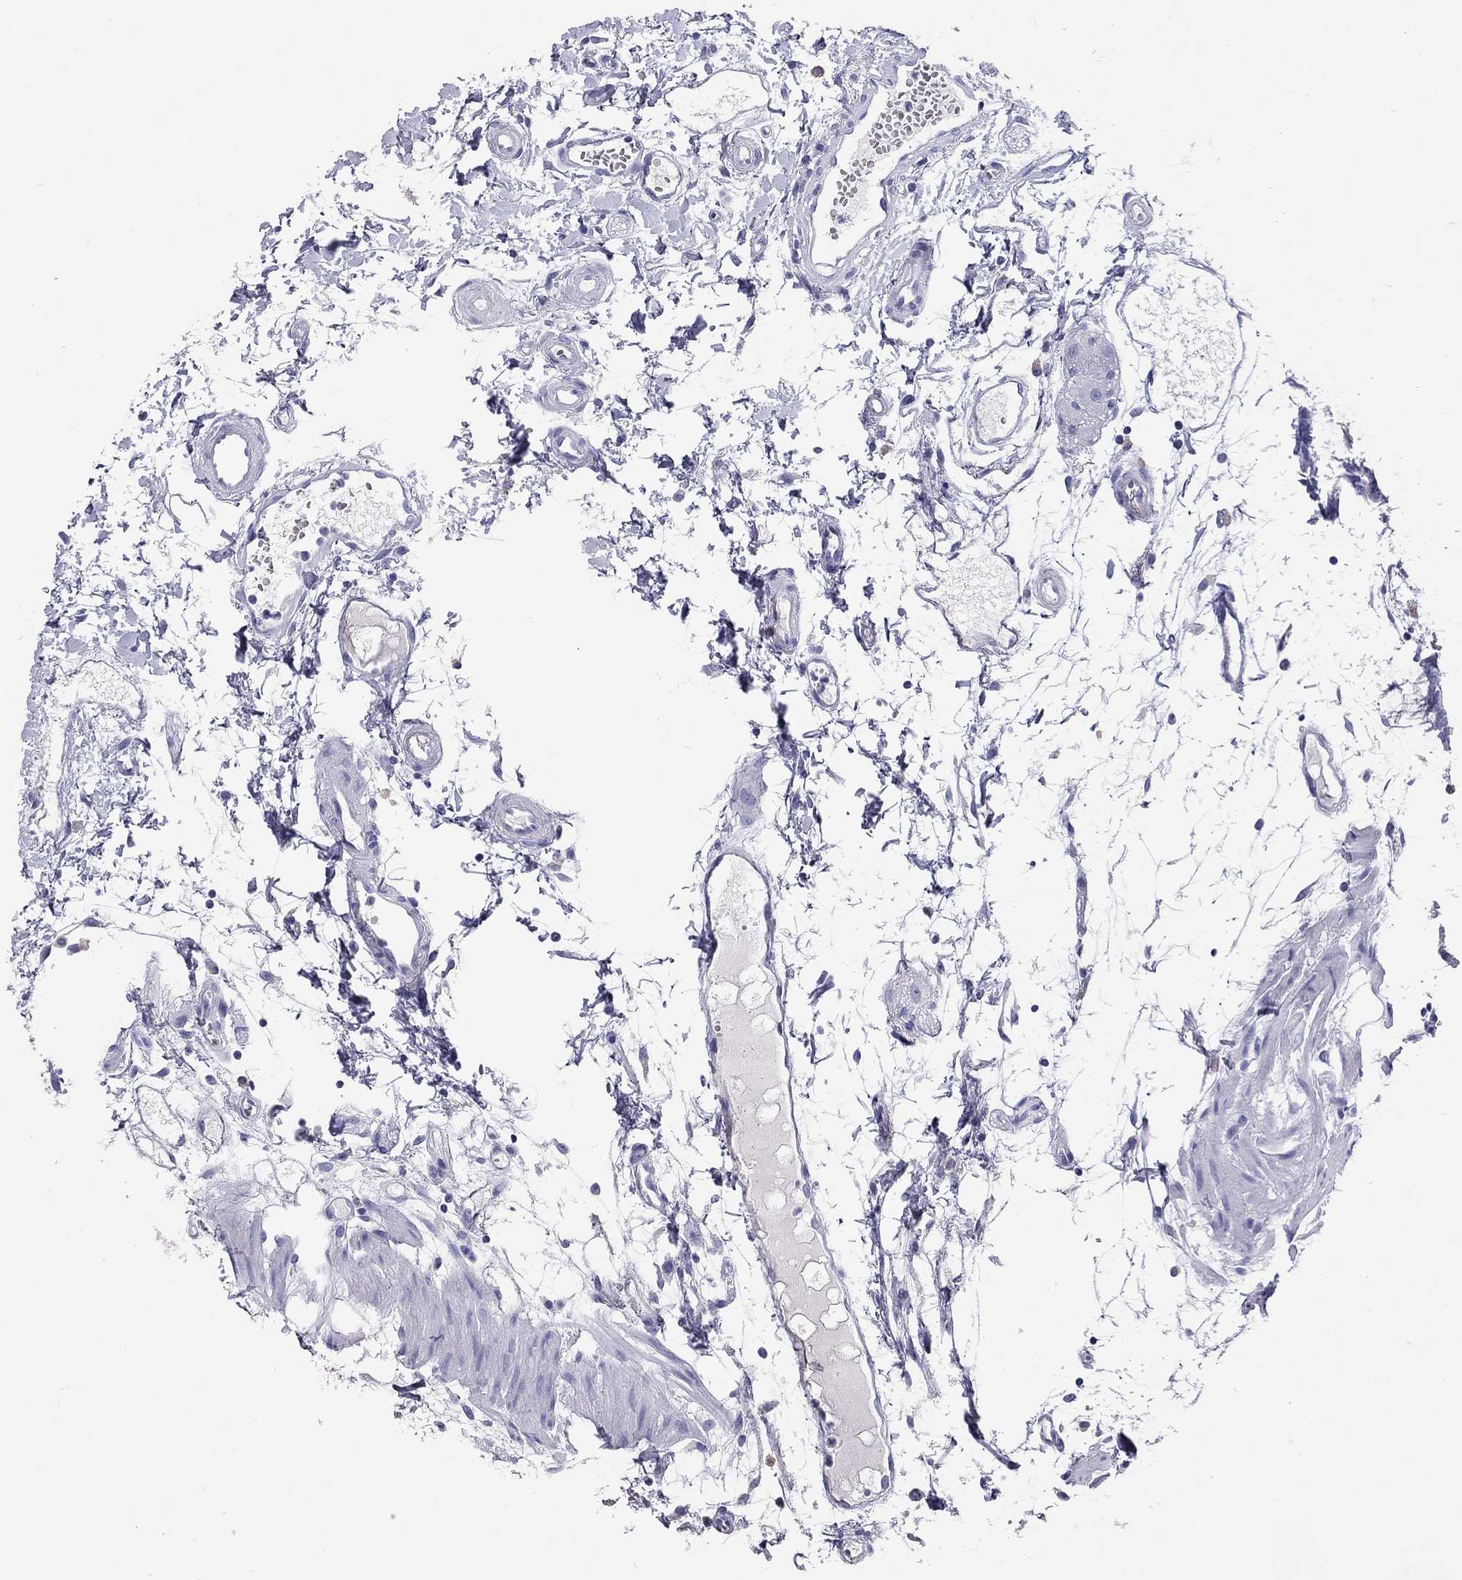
{"staining": {"intensity": "negative", "quantity": "none", "location": "none"}, "tissue": "colon", "cell_type": "Endothelial cells", "image_type": "normal", "snomed": [{"axis": "morphology", "description": "Normal tissue, NOS"}, {"axis": "morphology", "description": "Adenocarcinoma, NOS"}, {"axis": "topography", "description": "Colon"}], "caption": "DAB (3,3'-diaminobenzidine) immunohistochemical staining of benign human colon demonstrates no significant staining in endothelial cells.", "gene": "CALHM1", "patient": {"sex": "male", "age": 65}}